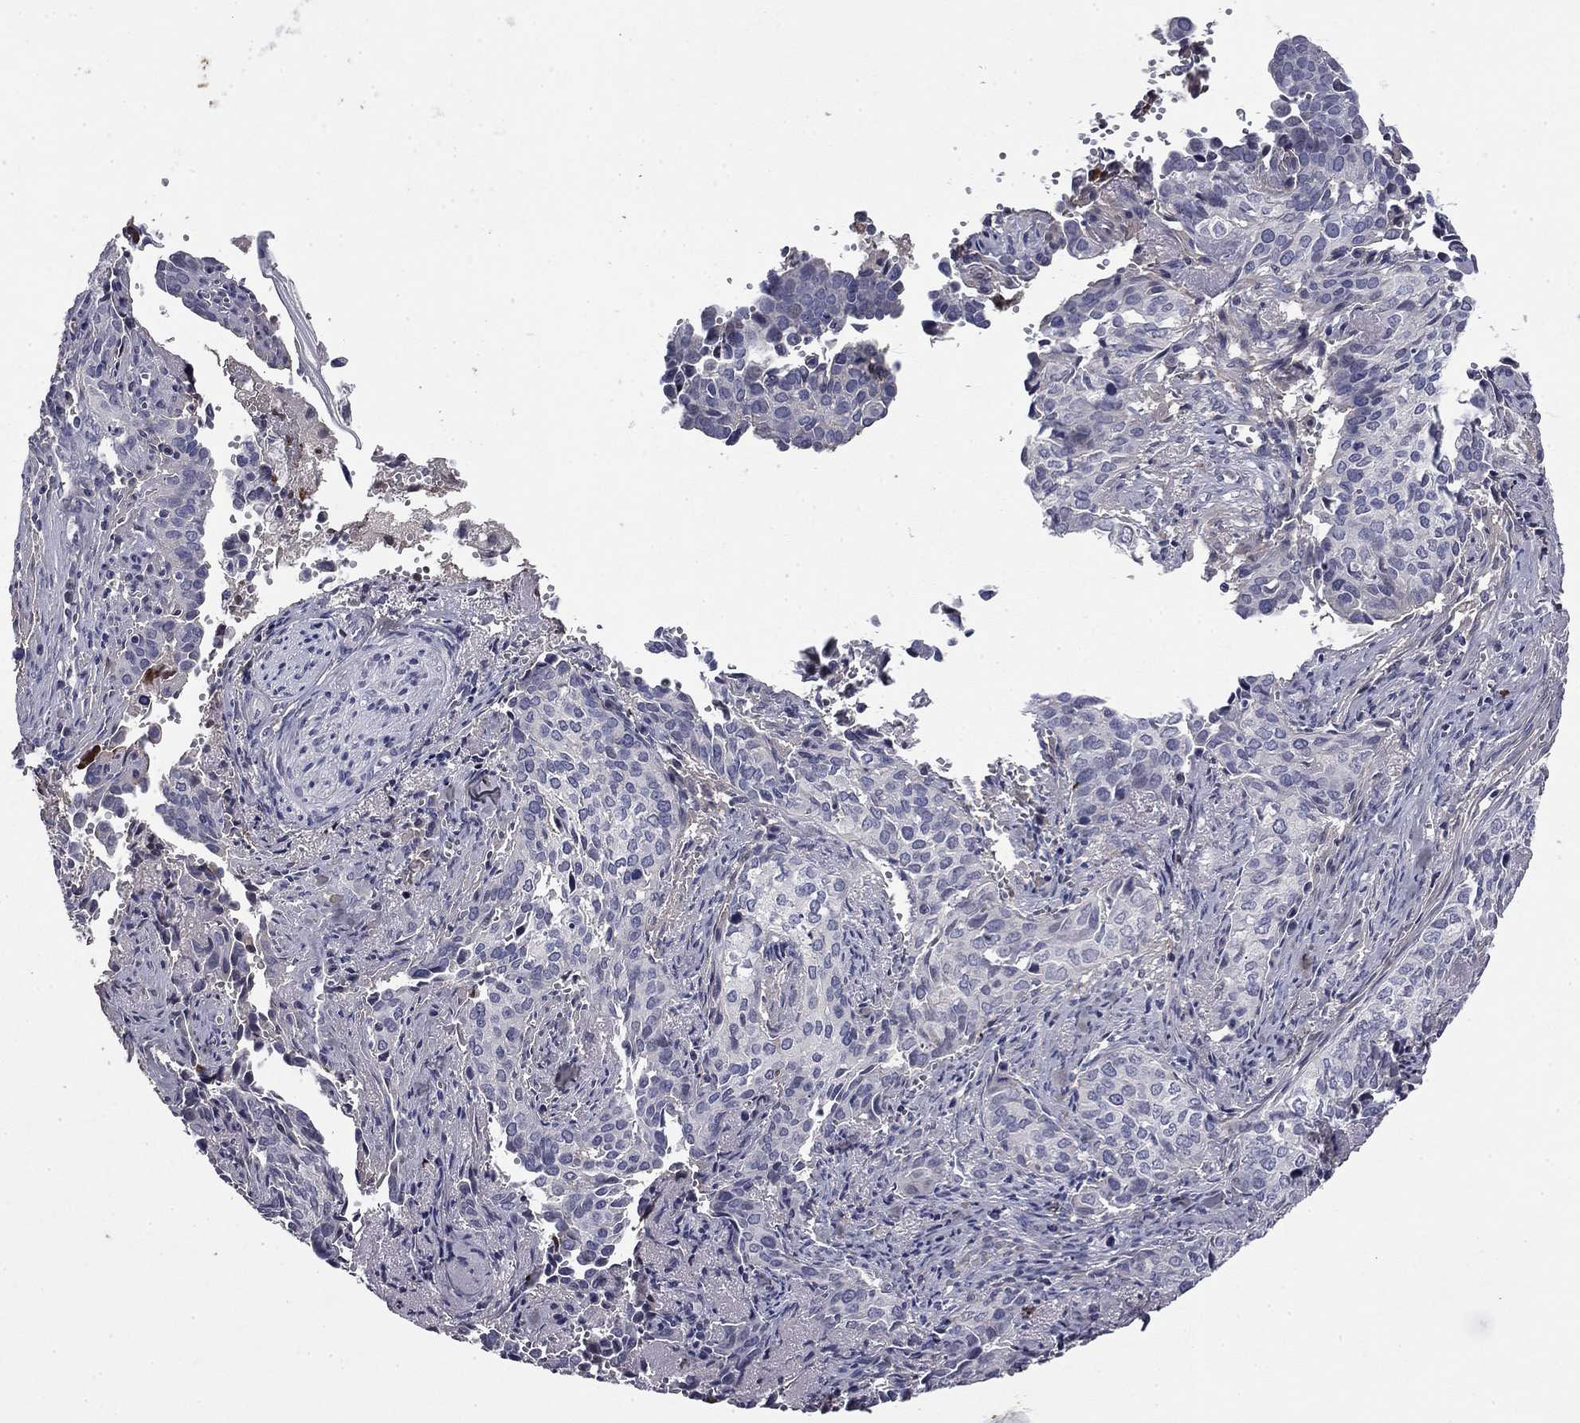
{"staining": {"intensity": "negative", "quantity": "none", "location": "none"}, "tissue": "cervical cancer", "cell_type": "Tumor cells", "image_type": "cancer", "snomed": [{"axis": "morphology", "description": "Squamous cell carcinoma, NOS"}, {"axis": "topography", "description": "Cervix"}], "caption": "Protein analysis of cervical squamous cell carcinoma reveals no significant staining in tumor cells. Brightfield microscopy of immunohistochemistry (IHC) stained with DAB (3,3'-diaminobenzidine) (brown) and hematoxylin (blue), captured at high magnification.", "gene": "COL2A1", "patient": {"sex": "female", "age": 29}}